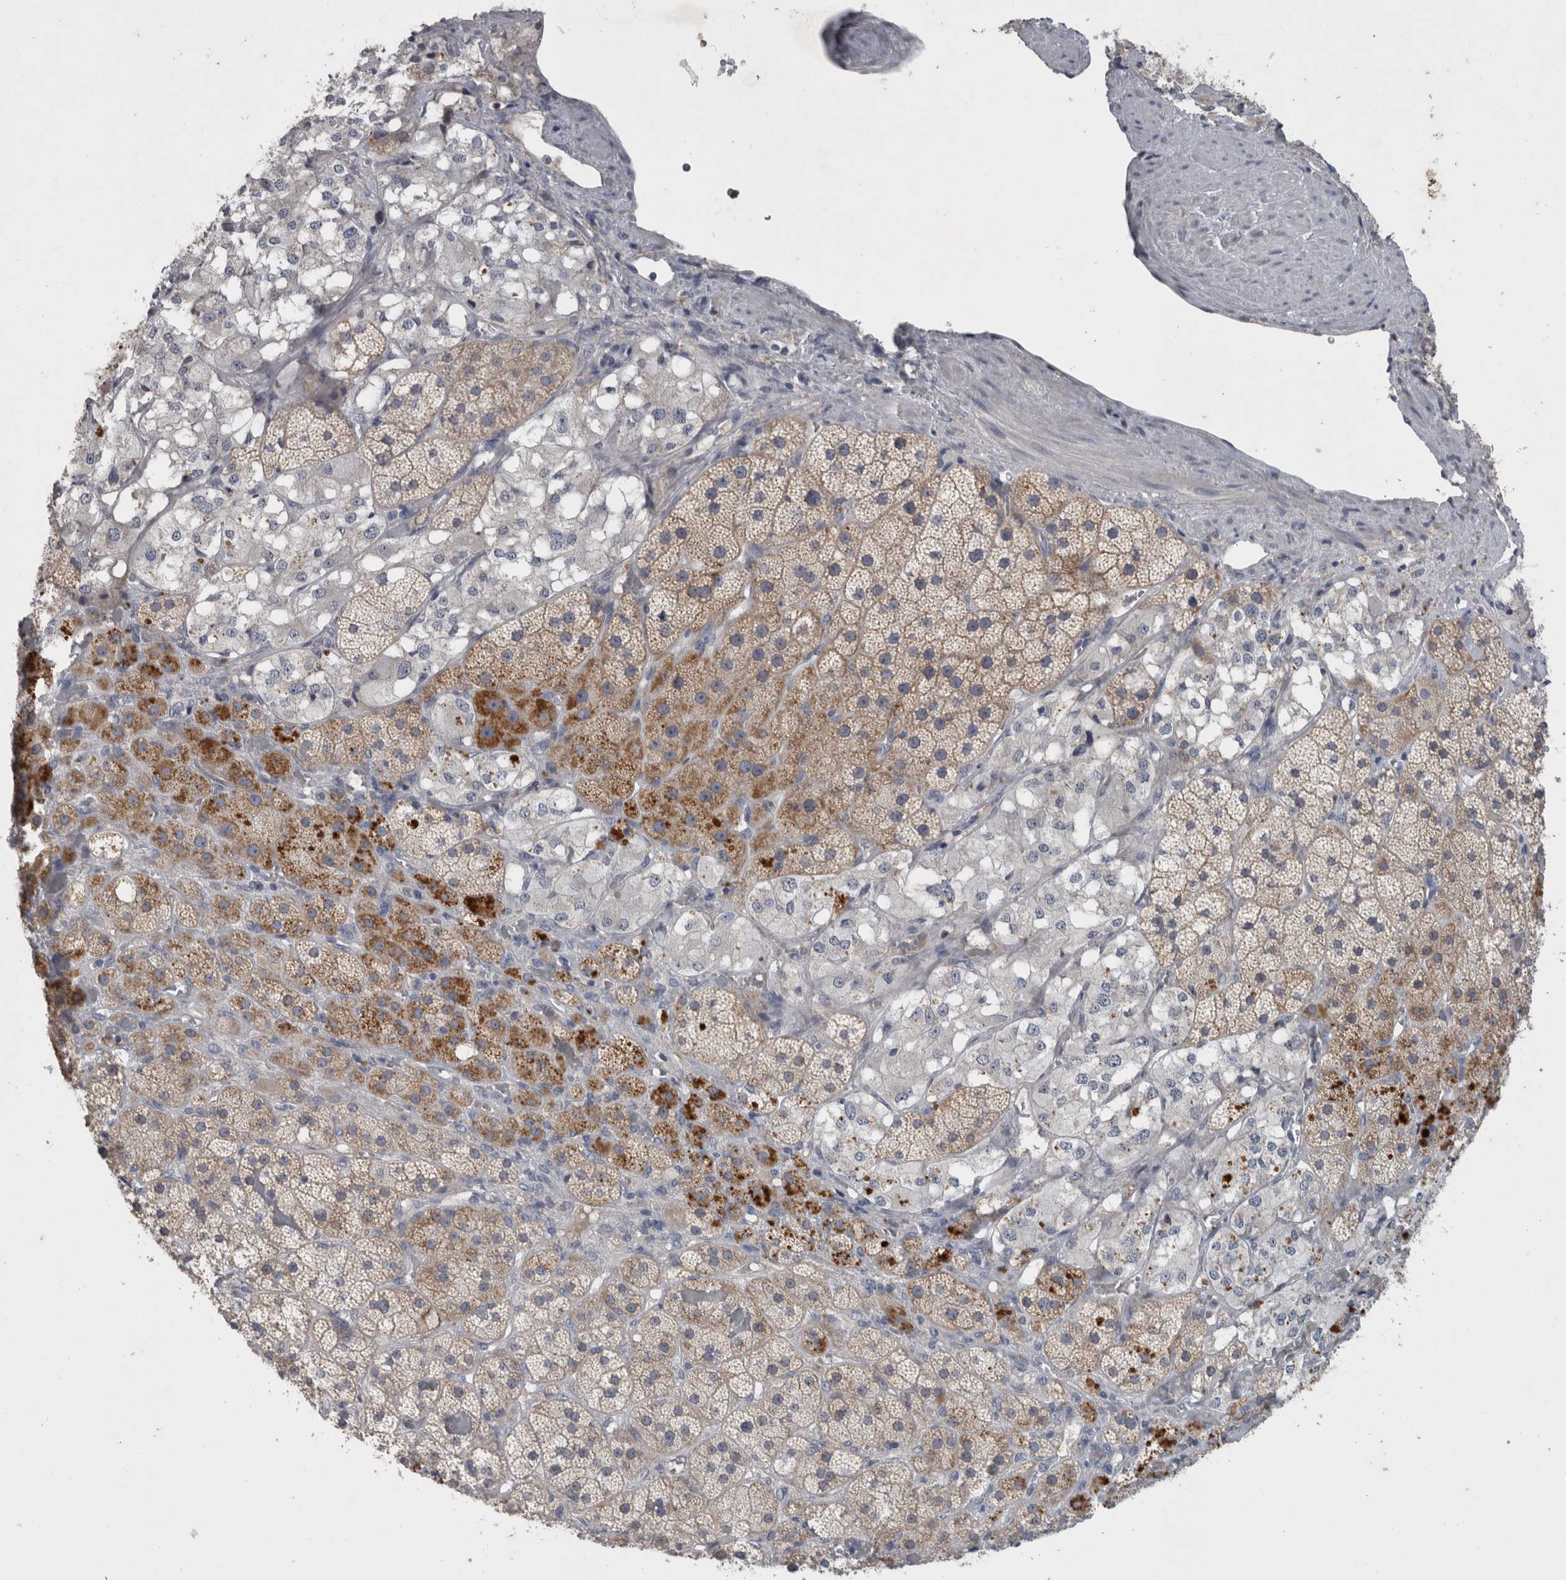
{"staining": {"intensity": "moderate", "quantity": "25%-75%", "location": "cytoplasmic/membranous"}, "tissue": "adrenal gland", "cell_type": "Glandular cells", "image_type": "normal", "snomed": [{"axis": "morphology", "description": "Normal tissue, NOS"}, {"axis": "topography", "description": "Adrenal gland"}], "caption": "DAB (3,3'-diaminobenzidine) immunohistochemical staining of benign adrenal gland demonstrates moderate cytoplasmic/membranous protein expression in about 25%-75% of glandular cells. (DAB IHC, brown staining for protein, blue staining for nuclei).", "gene": "SLC22A11", "patient": {"sex": "male", "age": 57}}